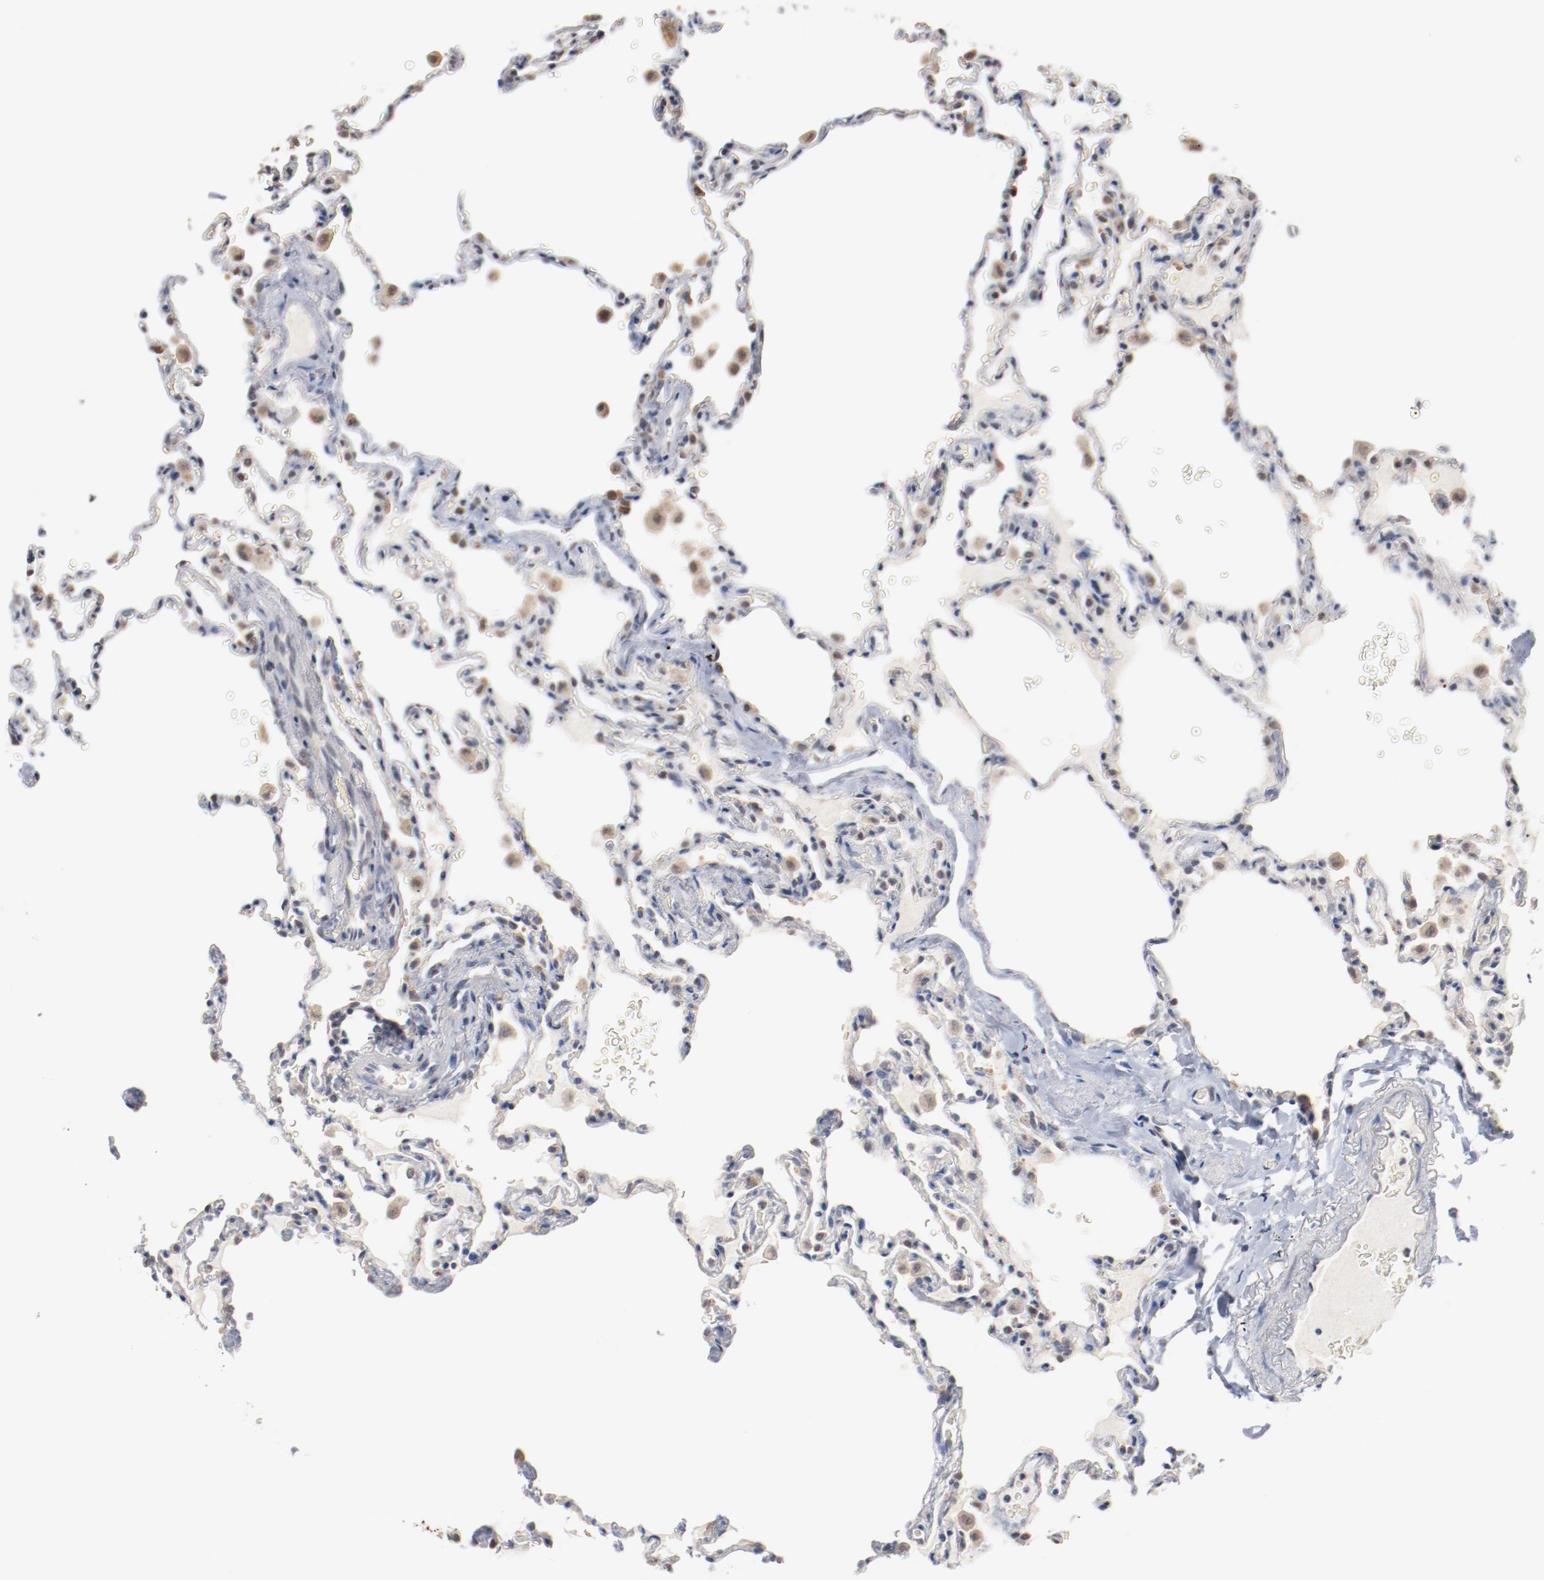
{"staining": {"intensity": "negative", "quantity": "none", "location": "none"}, "tissue": "lung", "cell_type": "Alveolar cells", "image_type": "normal", "snomed": [{"axis": "morphology", "description": "Normal tissue, NOS"}, {"axis": "topography", "description": "Lung"}], "caption": "This is a micrograph of immunohistochemistry staining of unremarkable lung, which shows no expression in alveolar cells.", "gene": "ERICH1", "patient": {"sex": "male", "age": 59}}